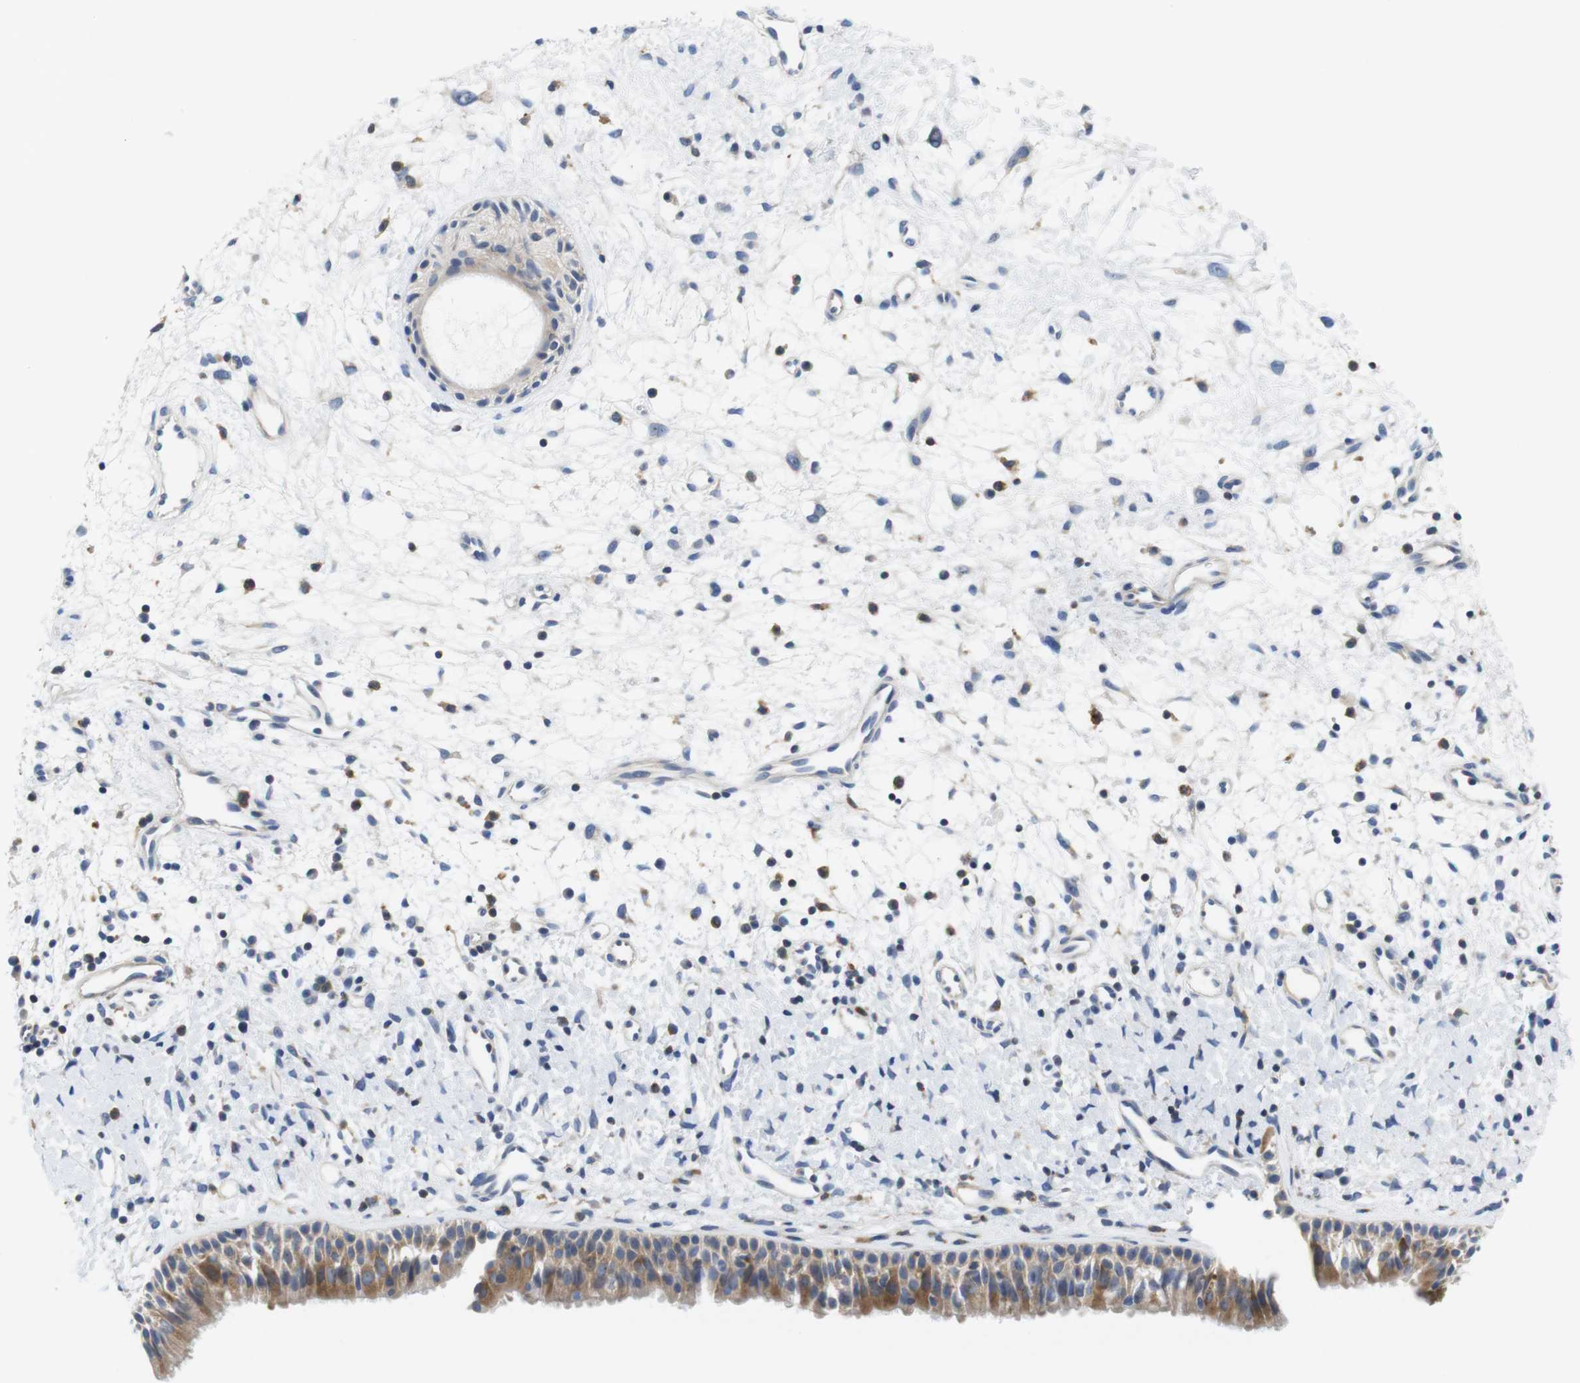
{"staining": {"intensity": "moderate", "quantity": ">75%", "location": "cytoplasmic/membranous"}, "tissue": "nasopharynx", "cell_type": "Respiratory epithelial cells", "image_type": "normal", "snomed": [{"axis": "morphology", "description": "Normal tissue, NOS"}, {"axis": "topography", "description": "Nasopharynx"}], "caption": "IHC staining of normal nasopharynx, which demonstrates medium levels of moderate cytoplasmic/membranous positivity in approximately >75% of respiratory epithelial cells indicating moderate cytoplasmic/membranous protein positivity. The staining was performed using DAB (brown) for protein detection and nuclei were counterstained in hematoxylin (blue).", "gene": "CNGA2", "patient": {"sex": "male", "age": 22}}